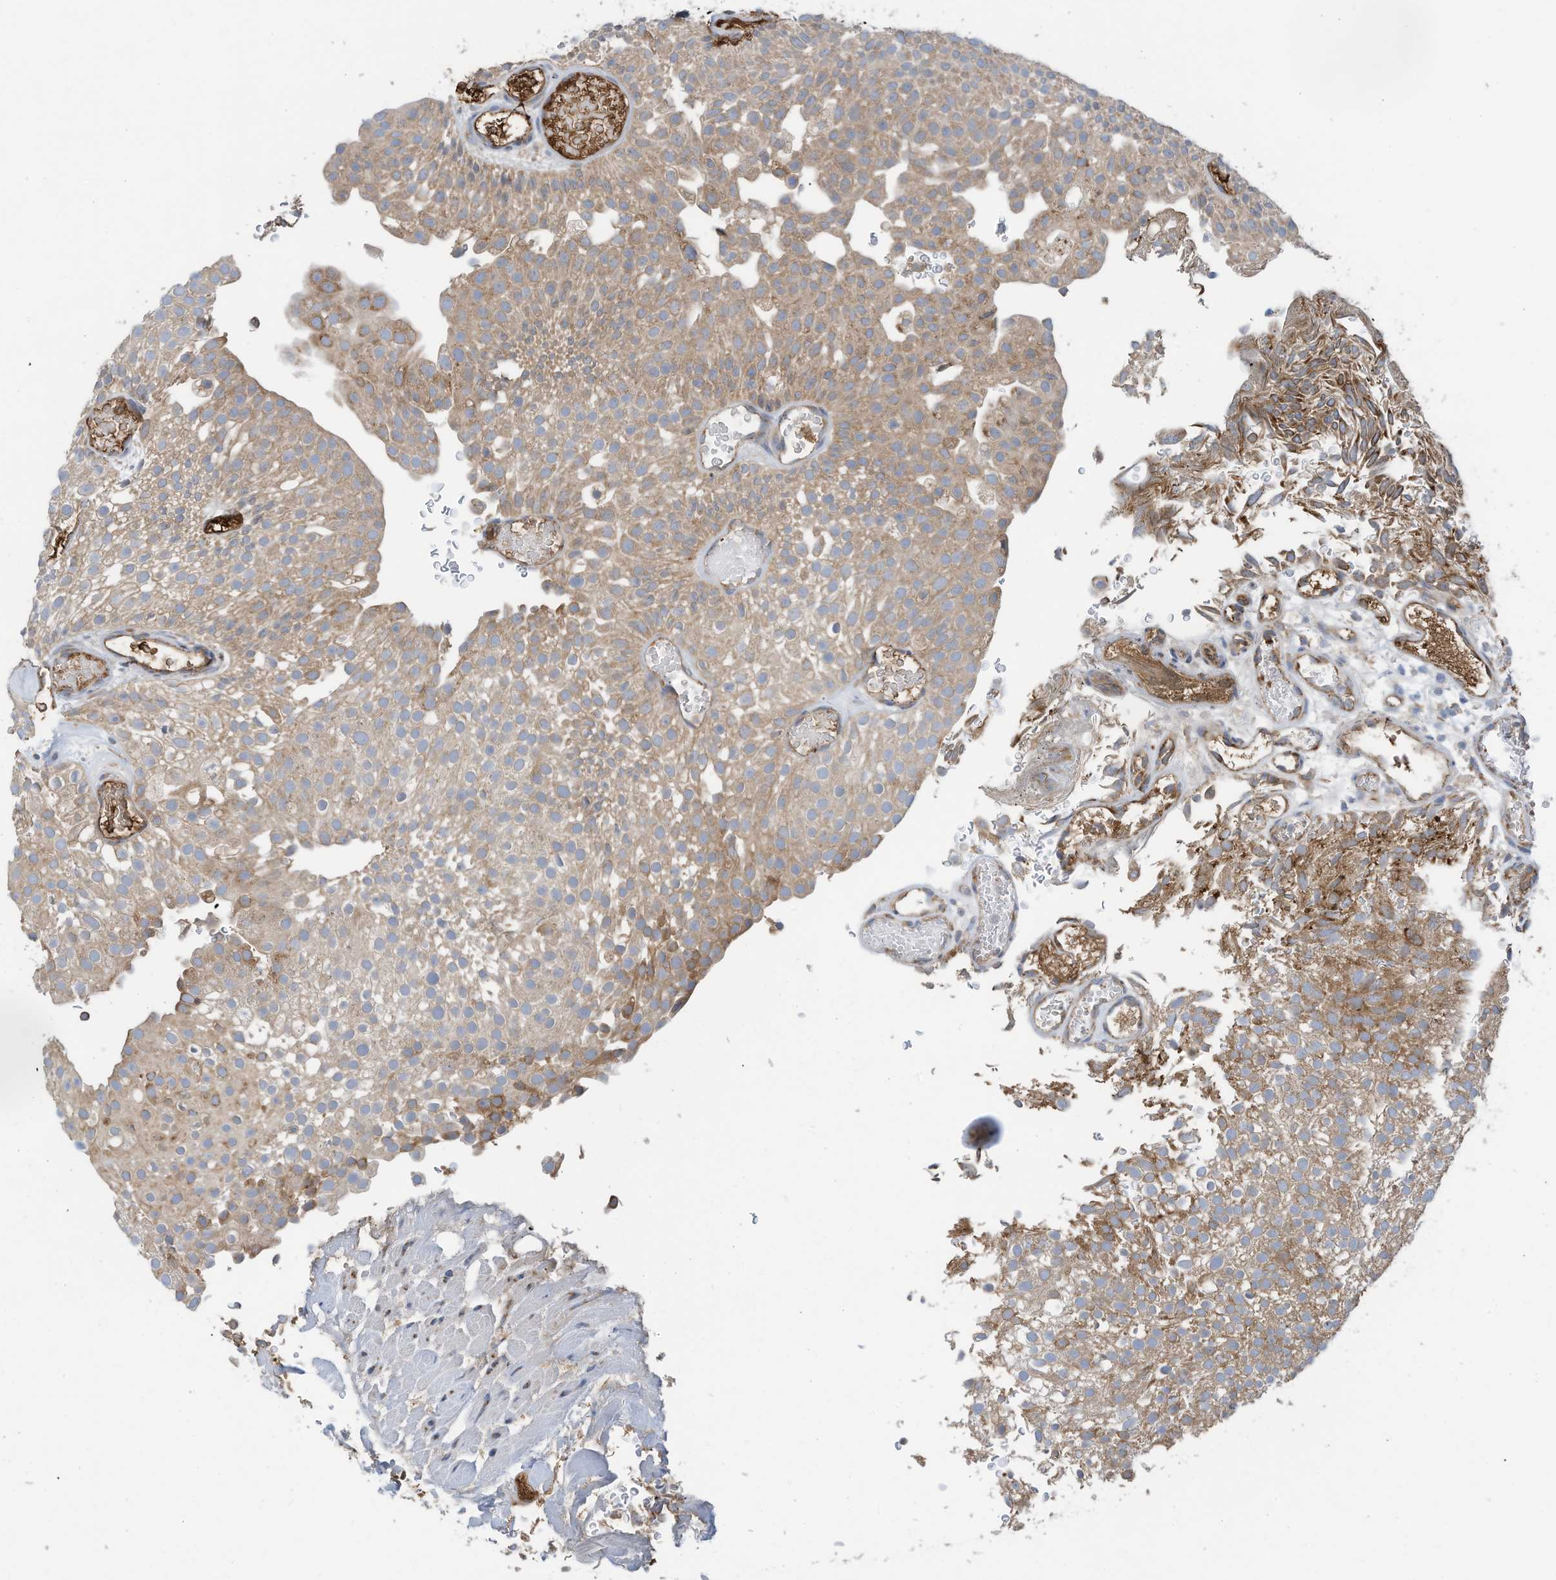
{"staining": {"intensity": "moderate", "quantity": ">75%", "location": "cytoplasmic/membranous"}, "tissue": "urothelial cancer", "cell_type": "Tumor cells", "image_type": "cancer", "snomed": [{"axis": "morphology", "description": "Urothelial carcinoma, Low grade"}, {"axis": "topography", "description": "Urinary bladder"}], "caption": "Human low-grade urothelial carcinoma stained for a protein (brown) displays moderate cytoplasmic/membranous positive positivity in approximately >75% of tumor cells.", "gene": "SLC5A11", "patient": {"sex": "male", "age": 78}}